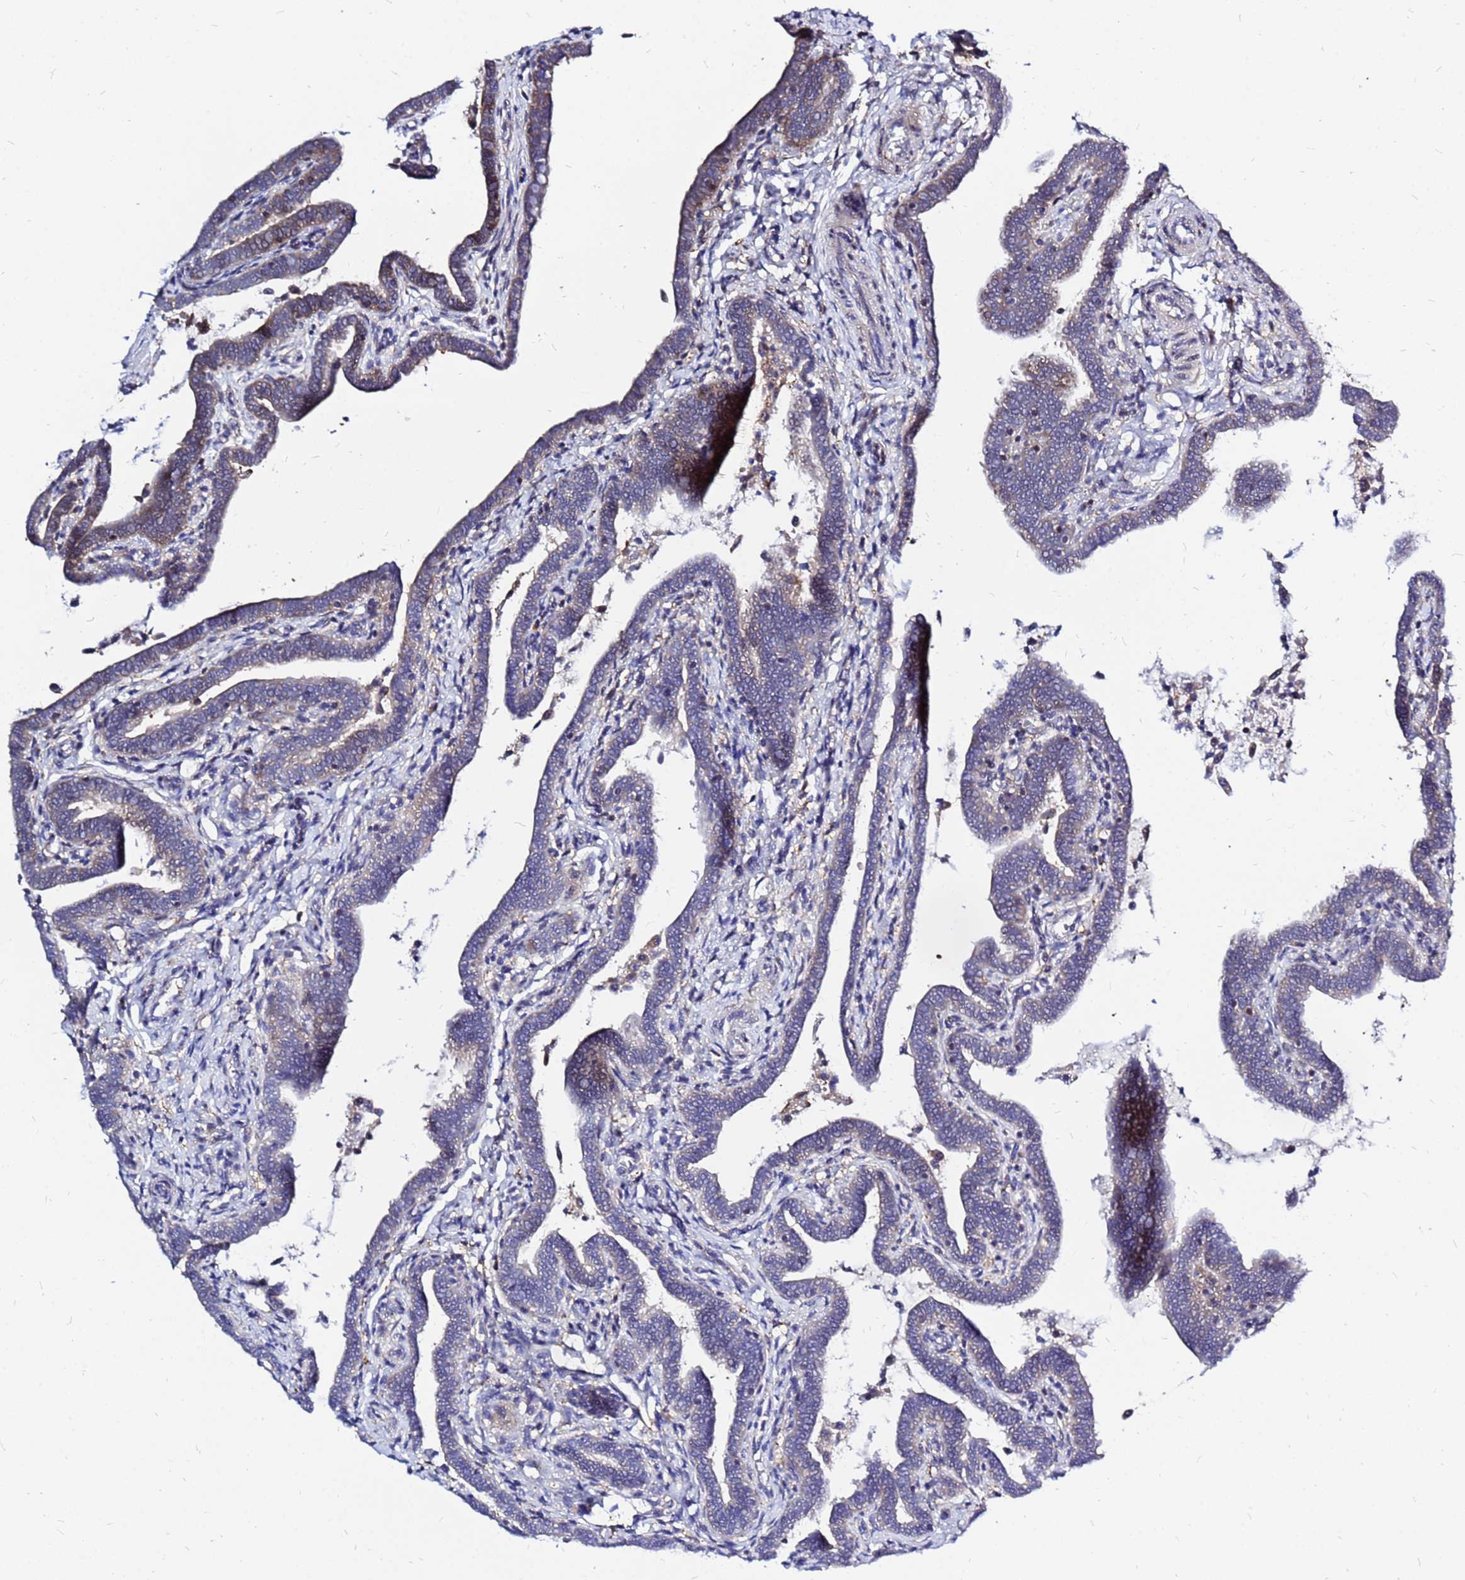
{"staining": {"intensity": "moderate", "quantity": "25%-75%", "location": "cytoplasmic/membranous"}, "tissue": "fallopian tube", "cell_type": "Glandular cells", "image_type": "normal", "snomed": [{"axis": "morphology", "description": "Normal tissue, NOS"}, {"axis": "topography", "description": "Fallopian tube"}], "caption": "Glandular cells show medium levels of moderate cytoplasmic/membranous positivity in approximately 25%-75% of cells in normal human fallopian tube.", "gene": "MOB2", "patient": {"sex": "female", "age": 36}}